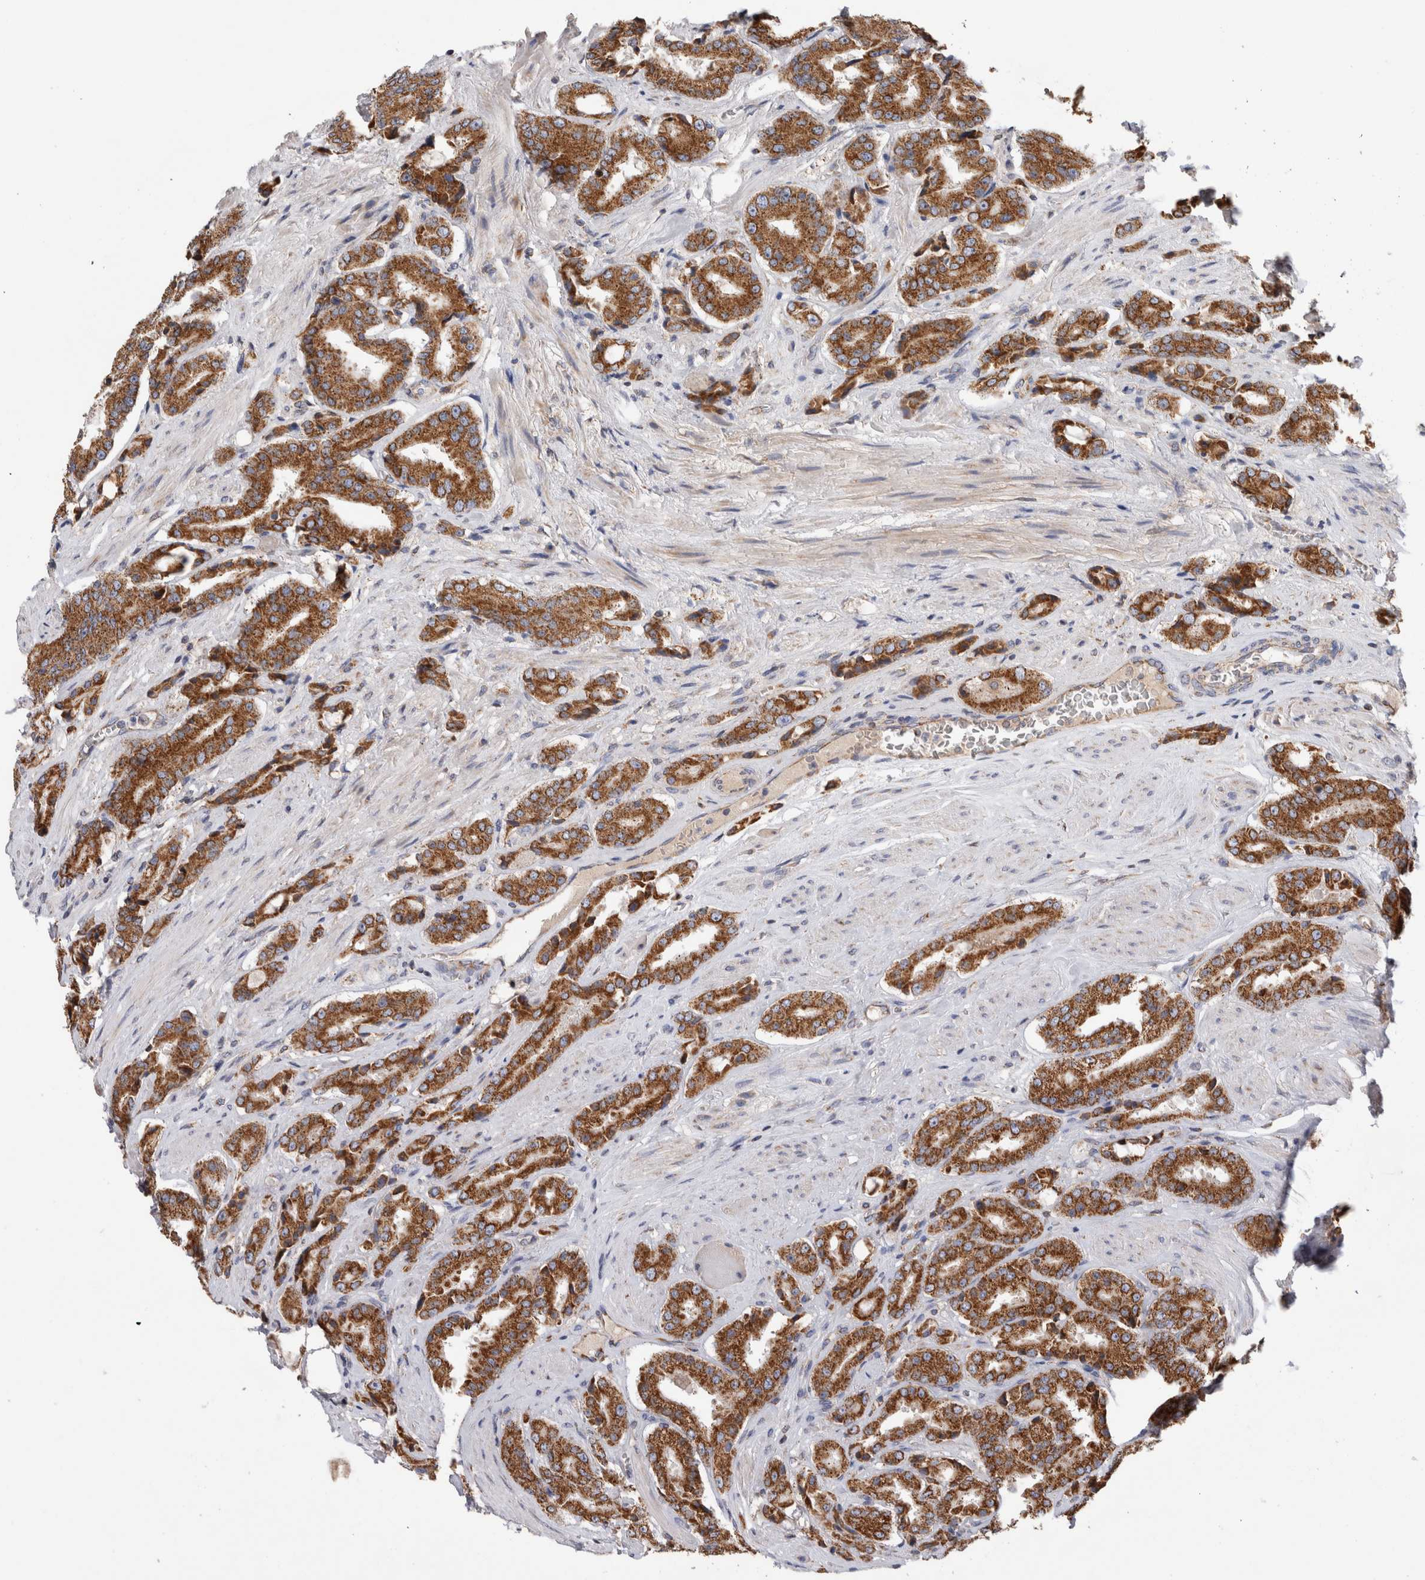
{"staining": {"intensity": "strong", "quantity": ">75%", "location": "cytoplasmic/membranous"}, "tissue": "prostate cancer", "cell_type": "Tumor cells", "image_type": "cancer", "snomed": [{"axis": "morphology", "description": "Adenocarcinoma, High grade"}, {"axis": "topography", "description": "Prostate"}], "caption": "The histopathology image demonstrates staining of high-grade adenocarcinoma (prostate), revealing strong cytoplasmic/membranous protein positivity (brown color) within tumor cells.", "gene": "IARS2", "patient": {"sex": "male", "age": 71}}